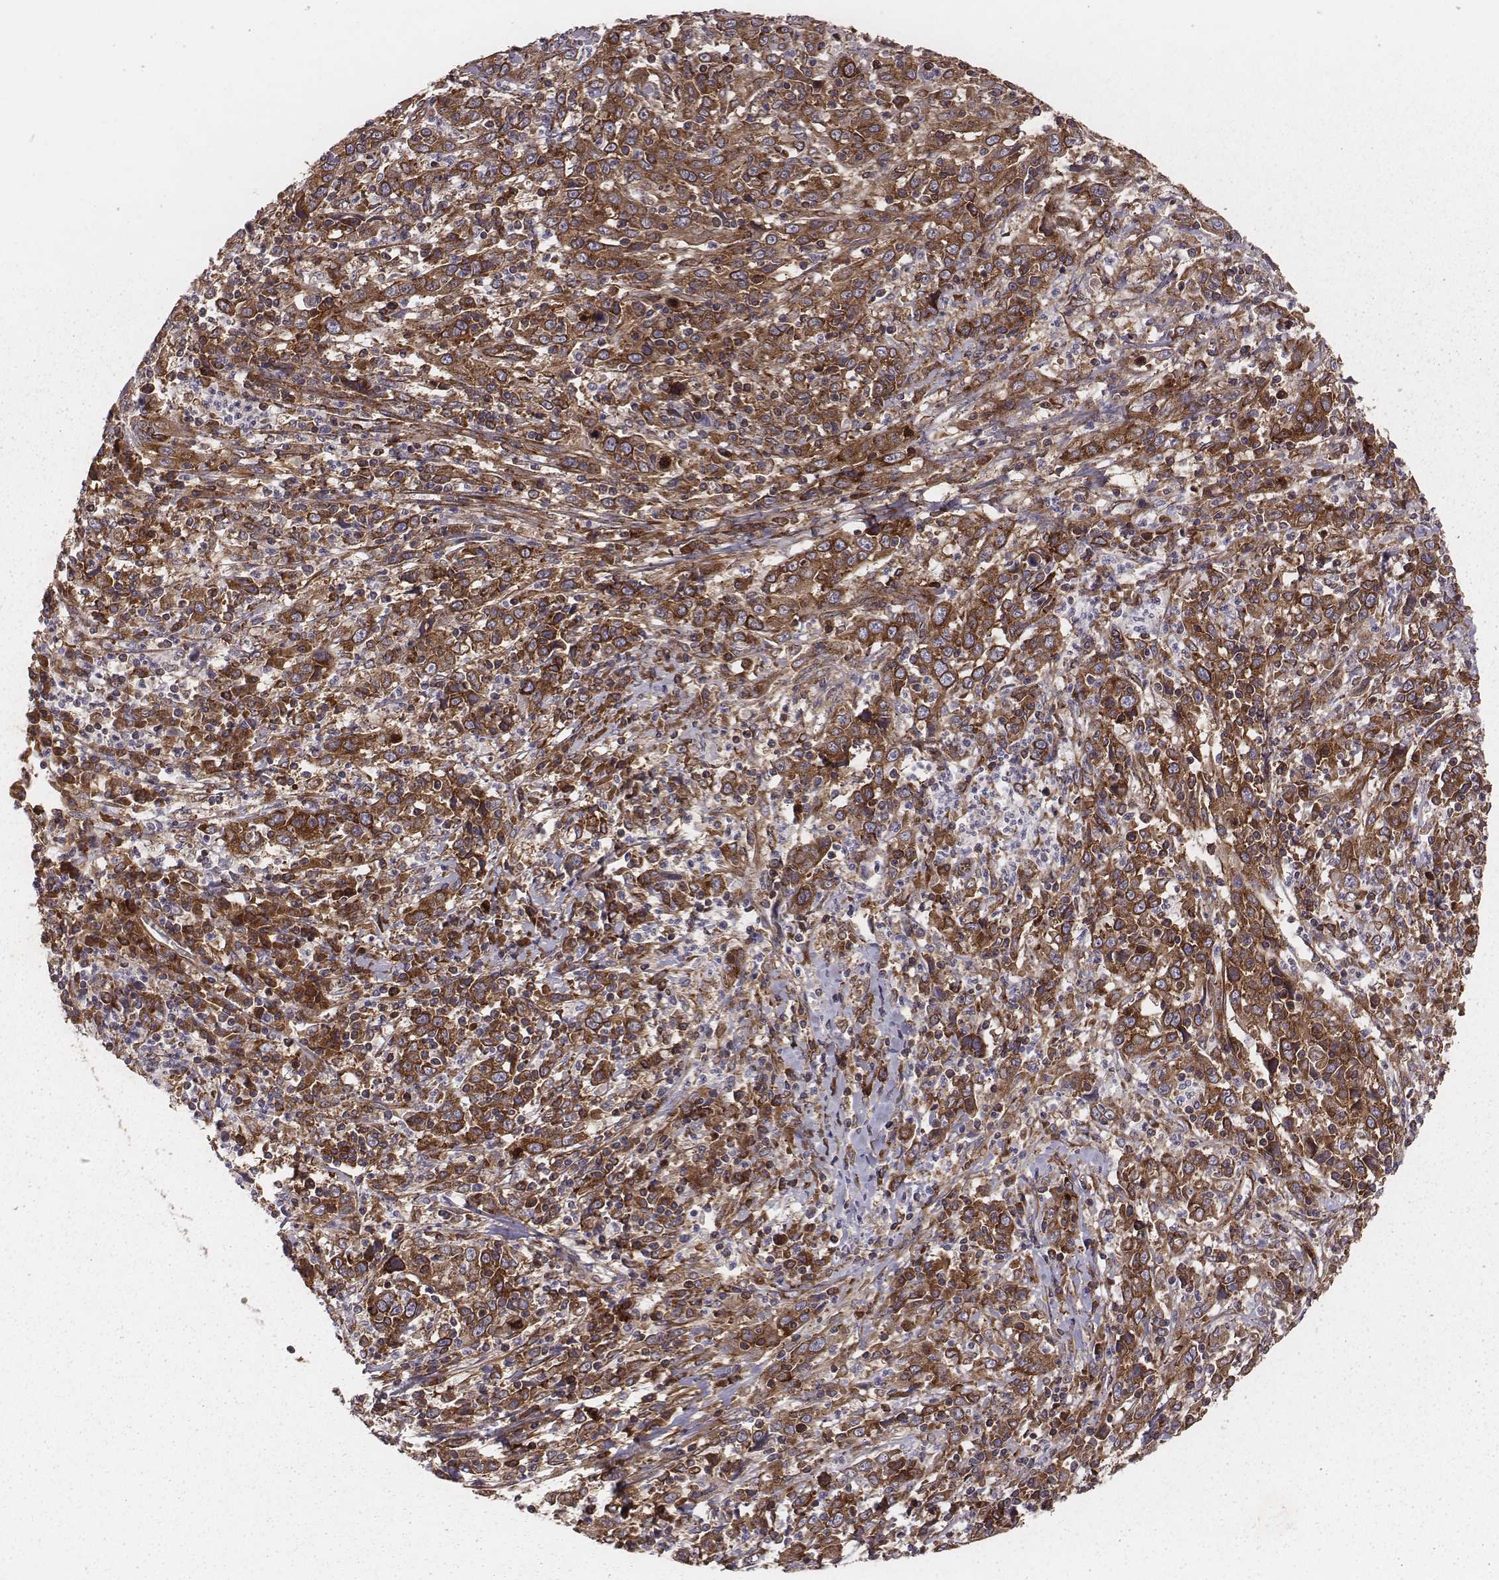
{"staining": {"intensity": "moderate", "quantity": ">75%", "location": "cytoplasmic/membranous"}, "tissue": "cervical cancer", "cell_type": "Tumor cells", "image_type": "cancer", "snomed": [{"axis": "morphology", "description": "Squamous cell carcinoma, NOS"}, {"axis": "topography", "description": "Cervix"}], "caption": "Protein expression analysis of cervical cancer displays moderate cytoplasmic/membranous staining in about >75% of tumor cells.", "gene": "TXLNA", "patient": {"sex": "female", "age": 46}}